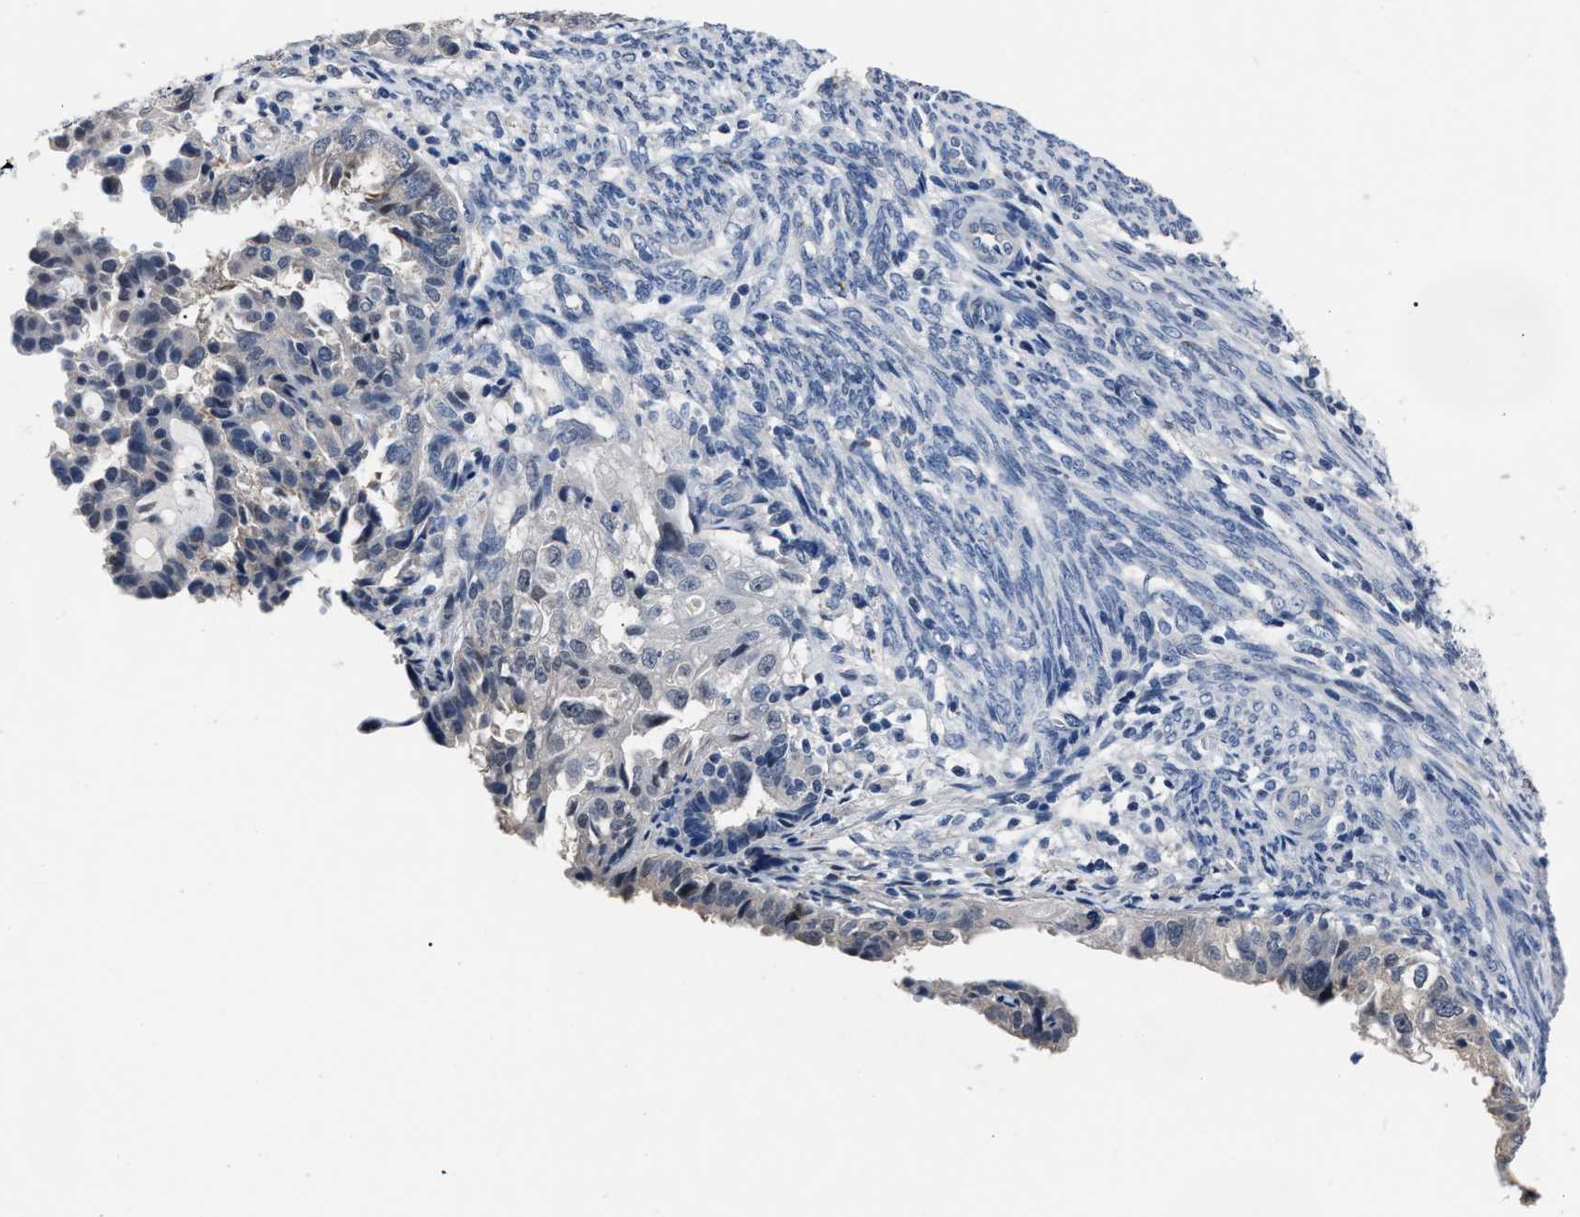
{"staining": {"intensity": "negative", "quantity": "none", "location": "none"}, "tissue": "endometrial cancer", "cell_type": "Tumor cells", "image_type": "cancer", "snomed": [{"axis": "morphology", "description": "Adenocarcinoma, NOS"}, {"axis": "topography", "description": "Endometrium"}], "caption": "This is a photomicrograph of IHC staining of adenocarcinoma (endometrial), which shows no positivity in tumor cells.", "gene": "LRWD1", "patient": {"sex": "female", "age": 85}}